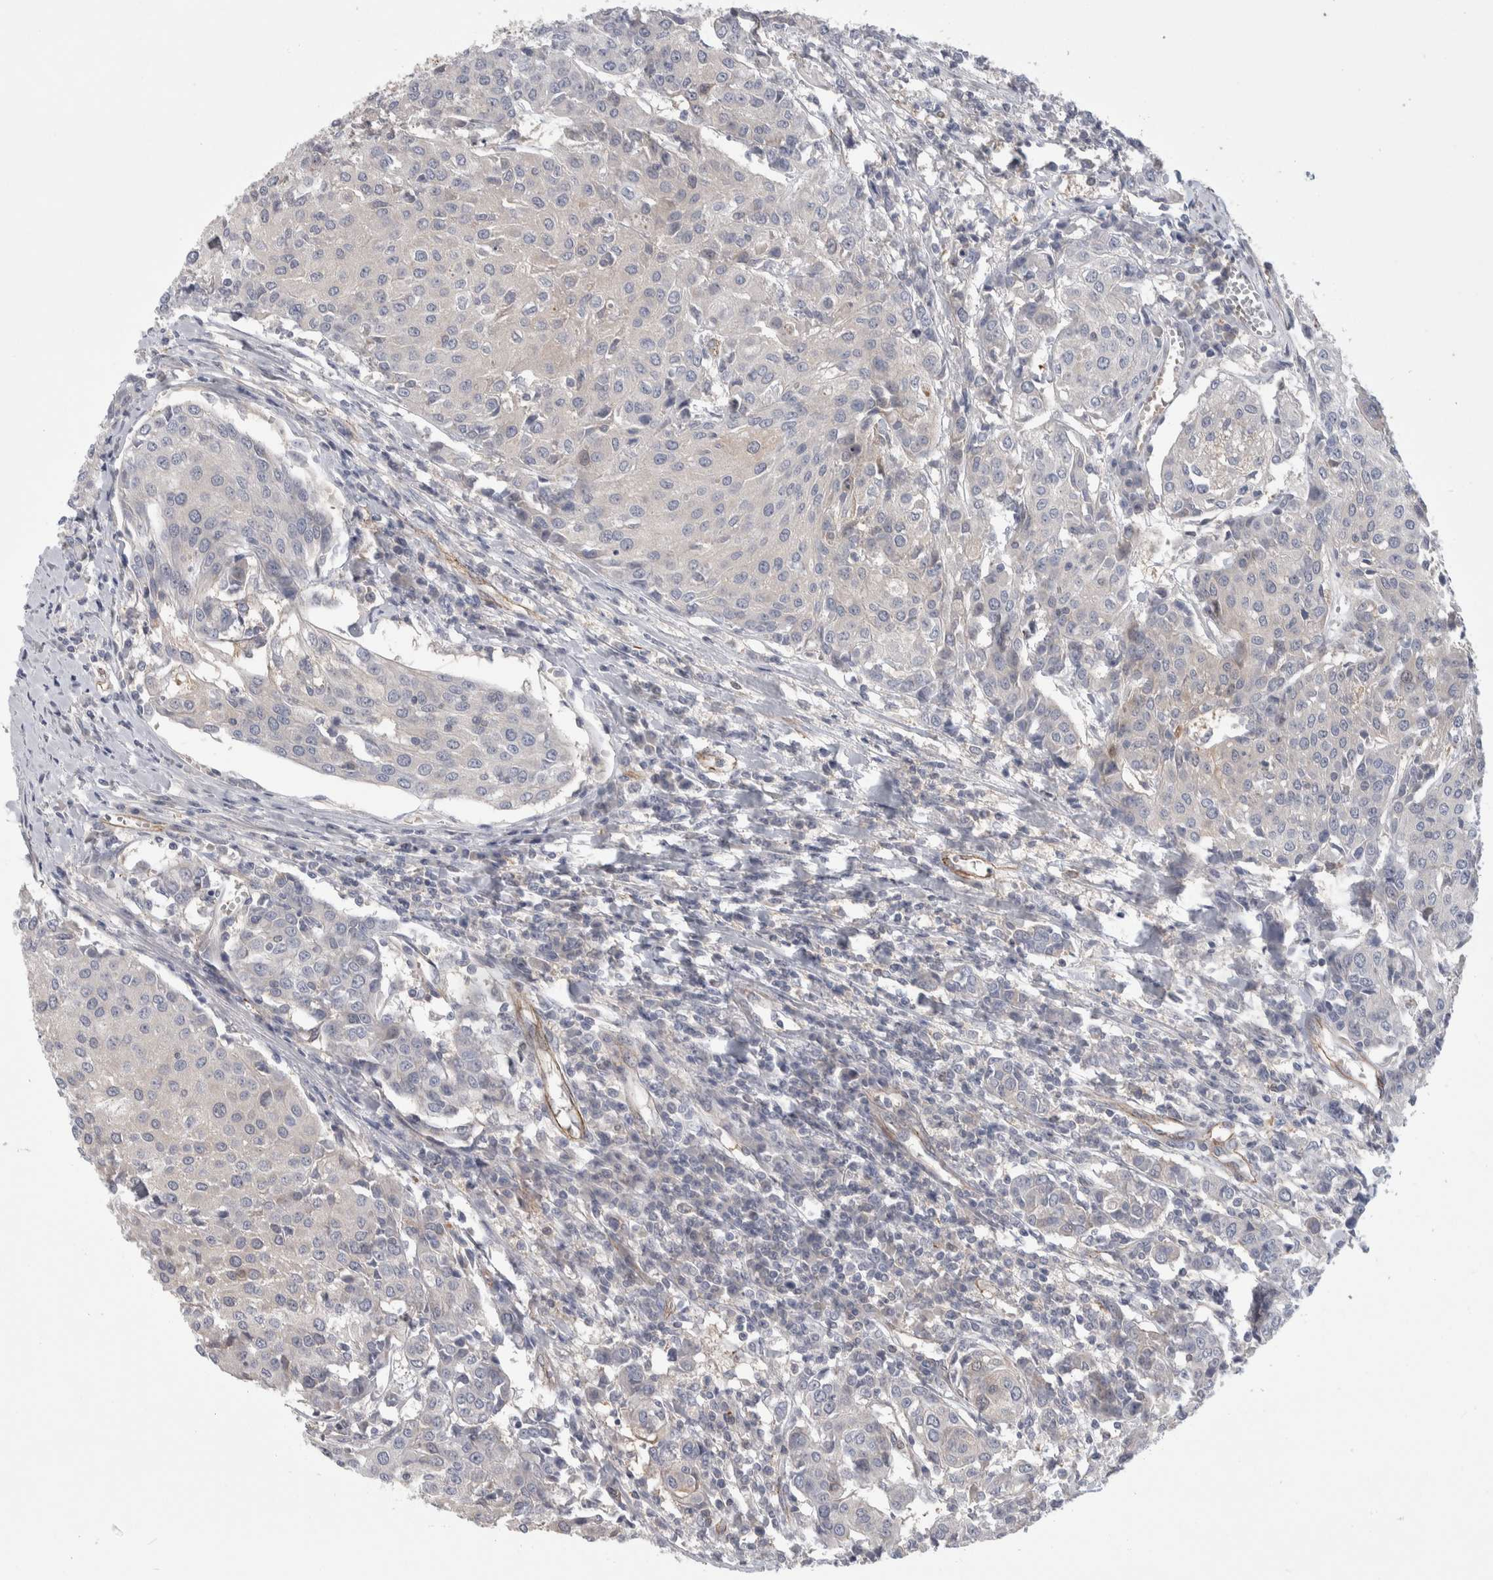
{"staining": {"intensity": "negative", "quantity": "none", "location": "none"}, "tissue": "urothelial cancer", "cell_type": "Tumor cells", "image_type": "cancer", "snomed": [{"axis": "morphology", "description": "Urothelial carcinoma, High grade"}, {"axis": "topography", "description": "Urinary bladder"}], "caption": "Histopathology image shows no significant protein positivity in tumor cells of urothelial cancer.", "gene": "ZNF862", "patient": {"sex": "female", "age": 85}}